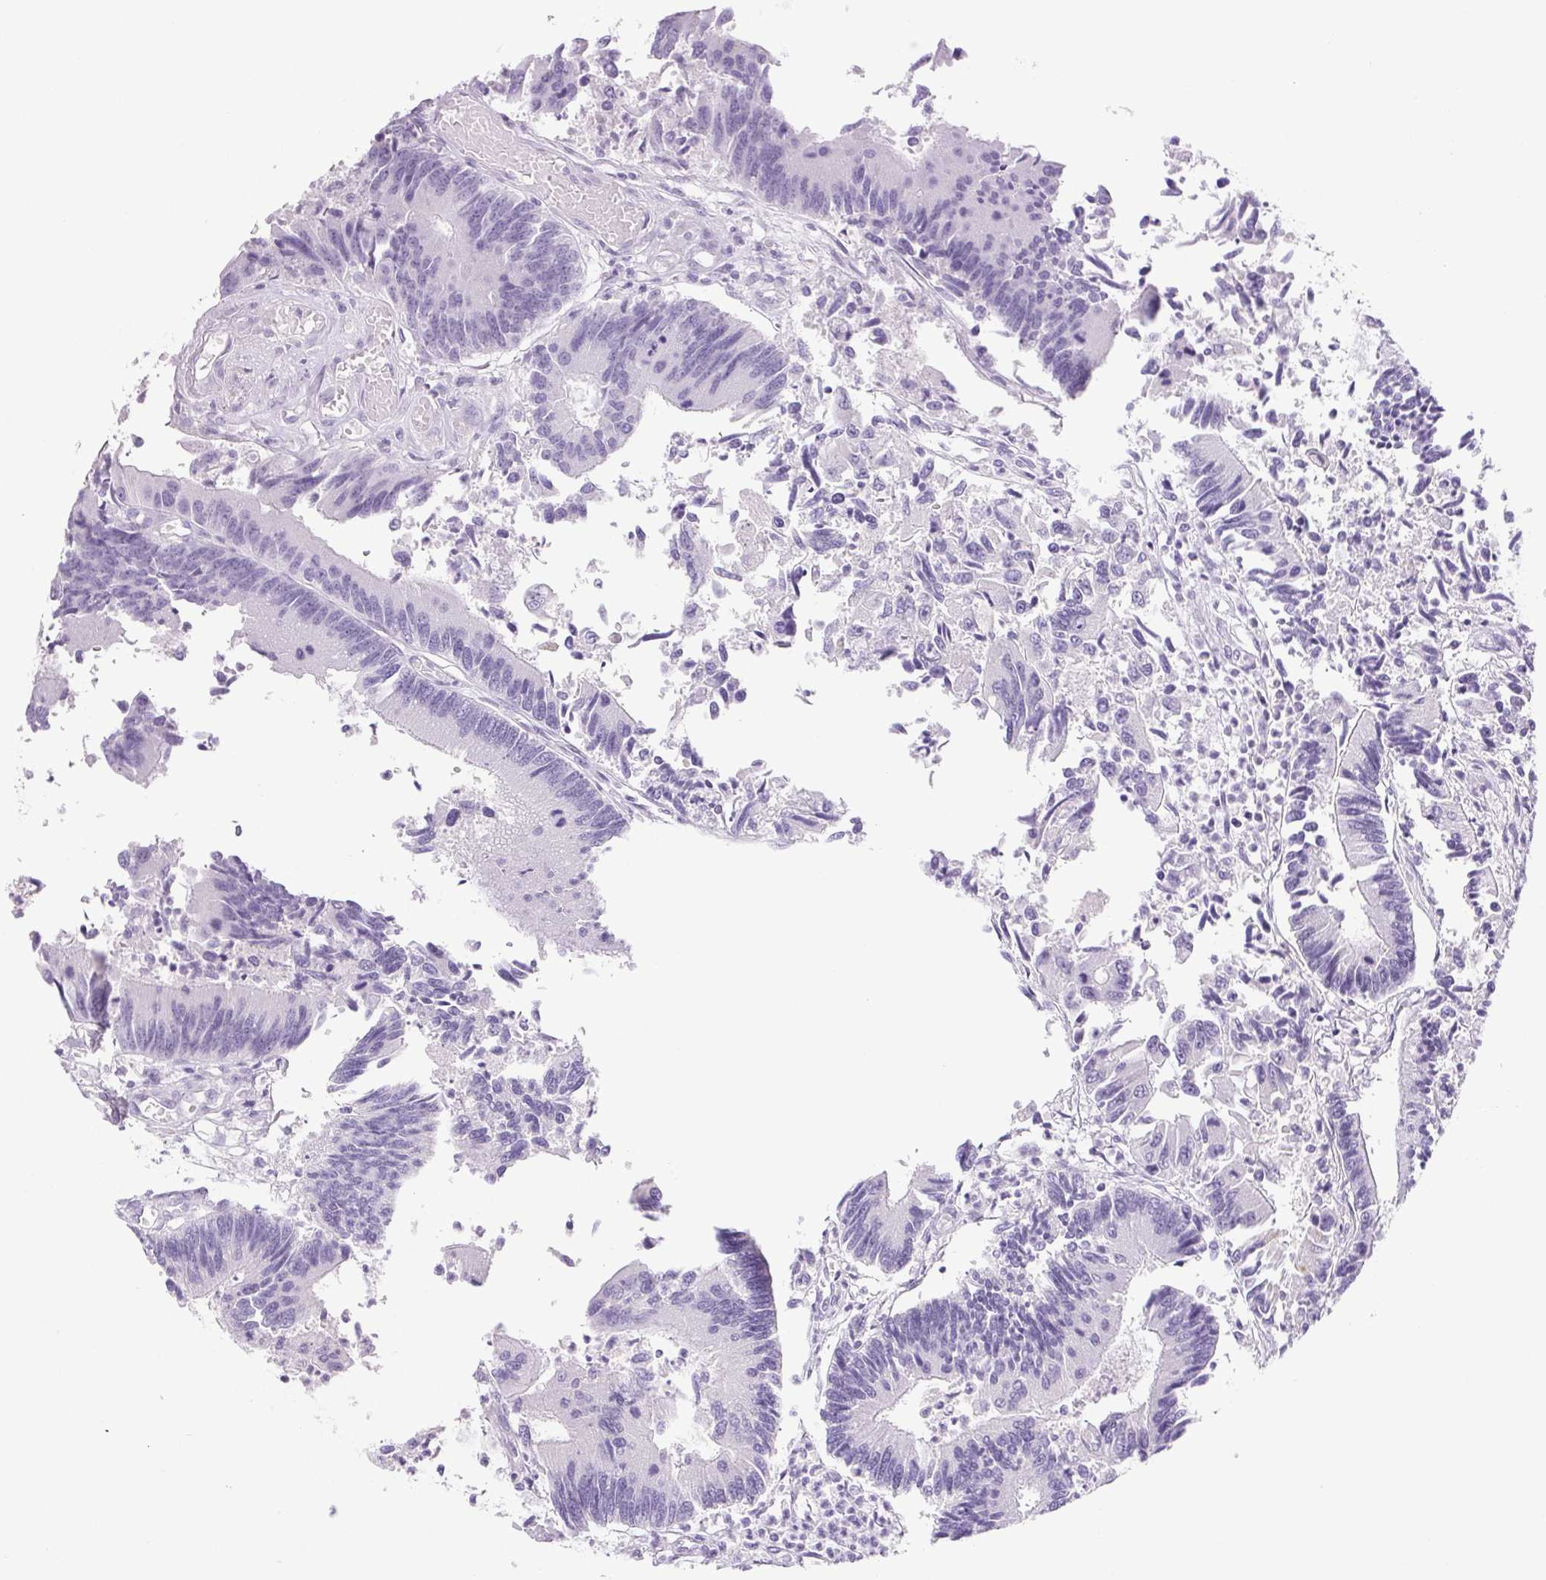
{"staining": {"intensity": "negative", "quantity": "none", "location": "none"}, "tissue": "colorectal cancer", "cell_type": "Tumor cells", "image_type": "cancer", "snomed": [{"axis": "morphology", "description": "Adenocarcinoma, NOS"}, {"axis": "topography", "description": "Colon"}], "caption": "Immunohistochemistry (IHC) histopathology image of neoplastic tissue: human colorectal cancer stained with DAB (3,3'-diaminobenzidine) displays no significant protein positivity in tumor cells. The staining is performed using DAB (3,3'-diaminobenzidine) brown chromogen with nuclei counter-stained in using hematoxylin.", "gene": "HLA-G", "patient": {"sex": "female", "age": 67}}